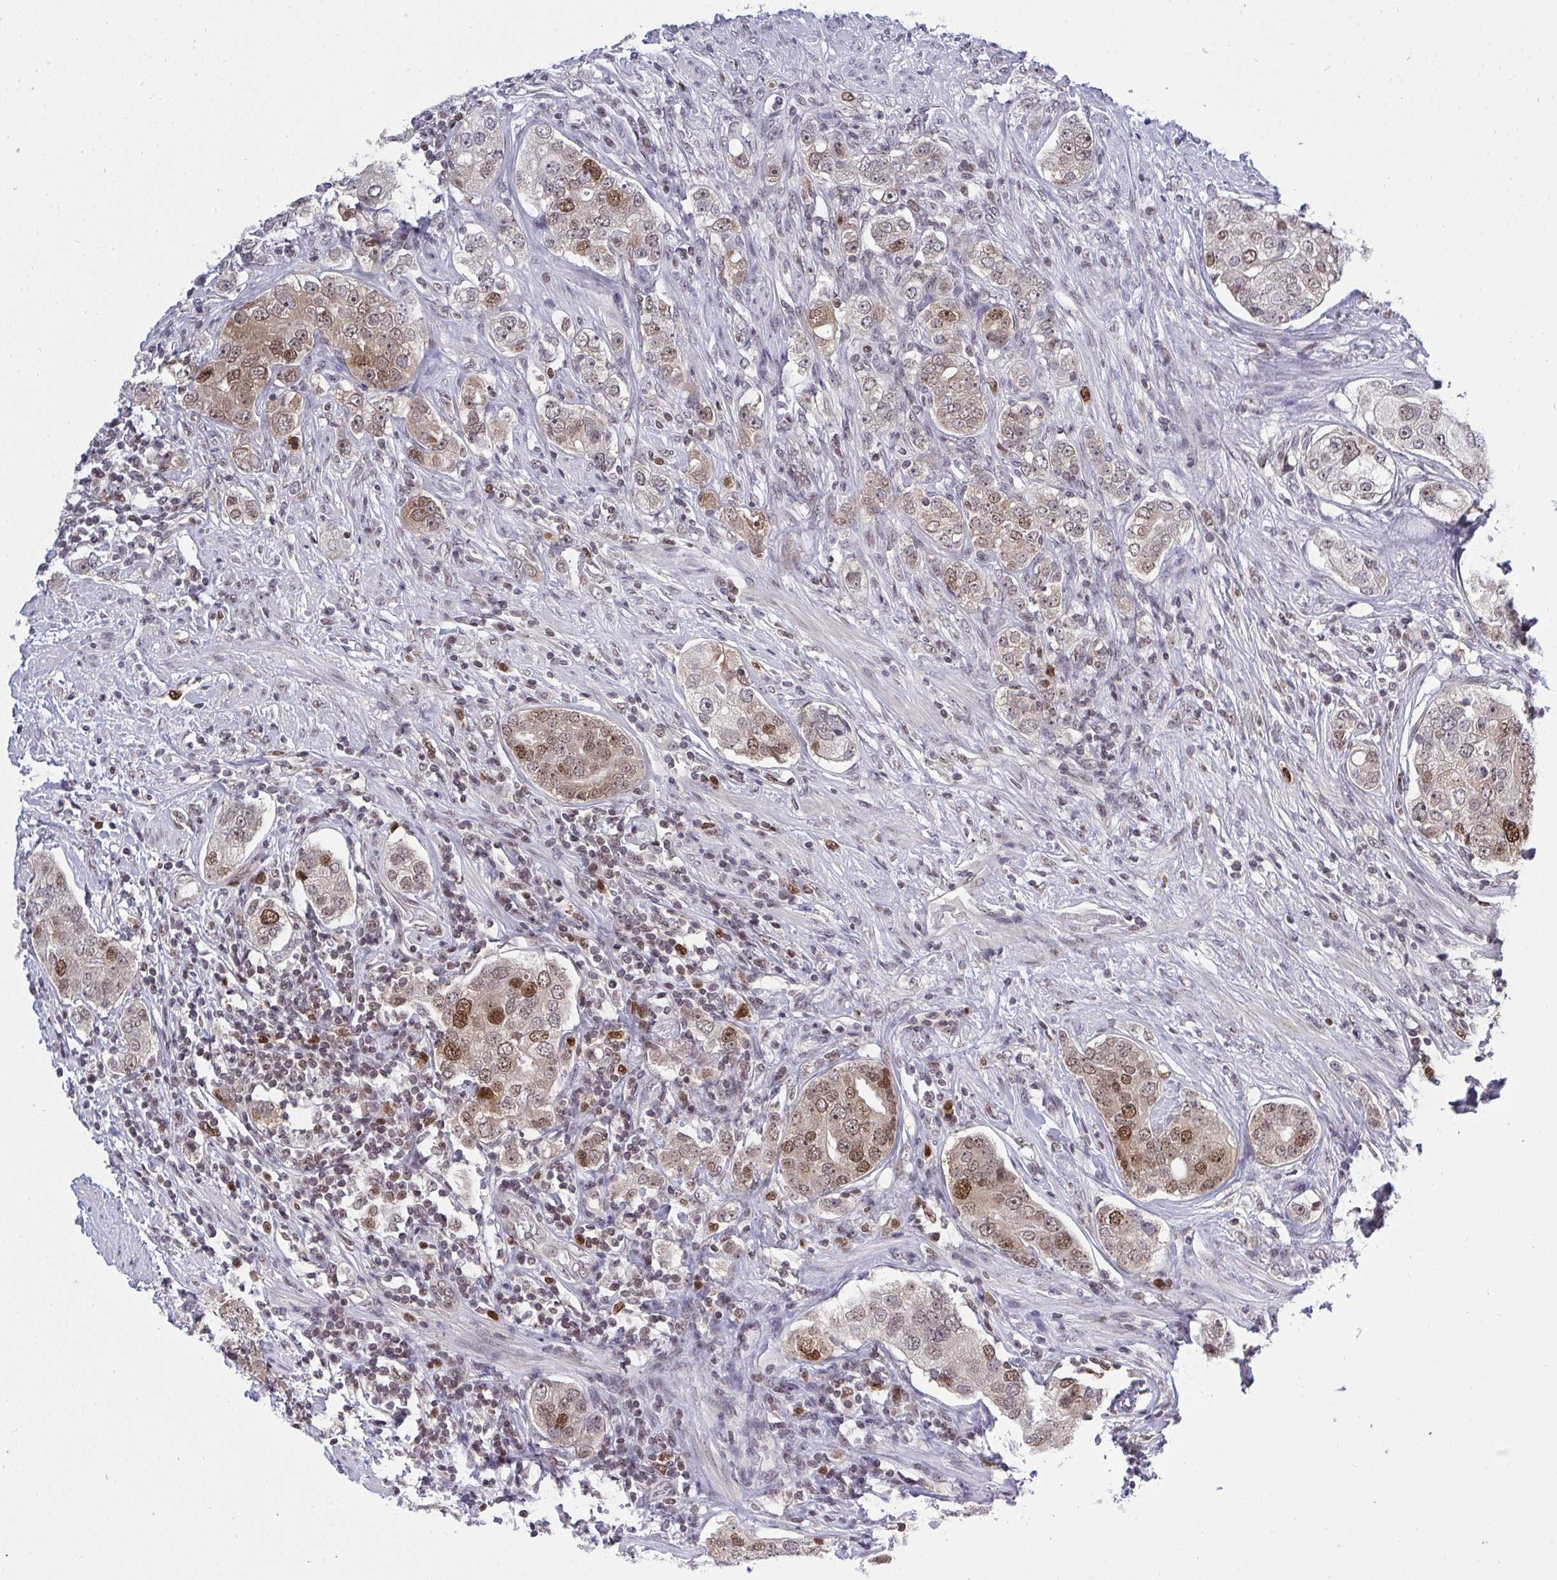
{"staining": {"intensity": "moderate", "quantity": "<25%", "location": "nuclear"}, "tissue": "prostate cancer", "cell_type": "Tumor cells", "image_type": "cancer", "snomed": [{"axis": "morphology", "description": "Adenocarcinoma, High grade"}, {"axis": "topography", "description": "Prostate"}], "caption": "High-grade adenocarcinoma (prostate) tissue displays moderate nuclear expression in about <25% of tumor cells", "gene": "RFC4", "patient": {"sex": "male", "age": 60}}